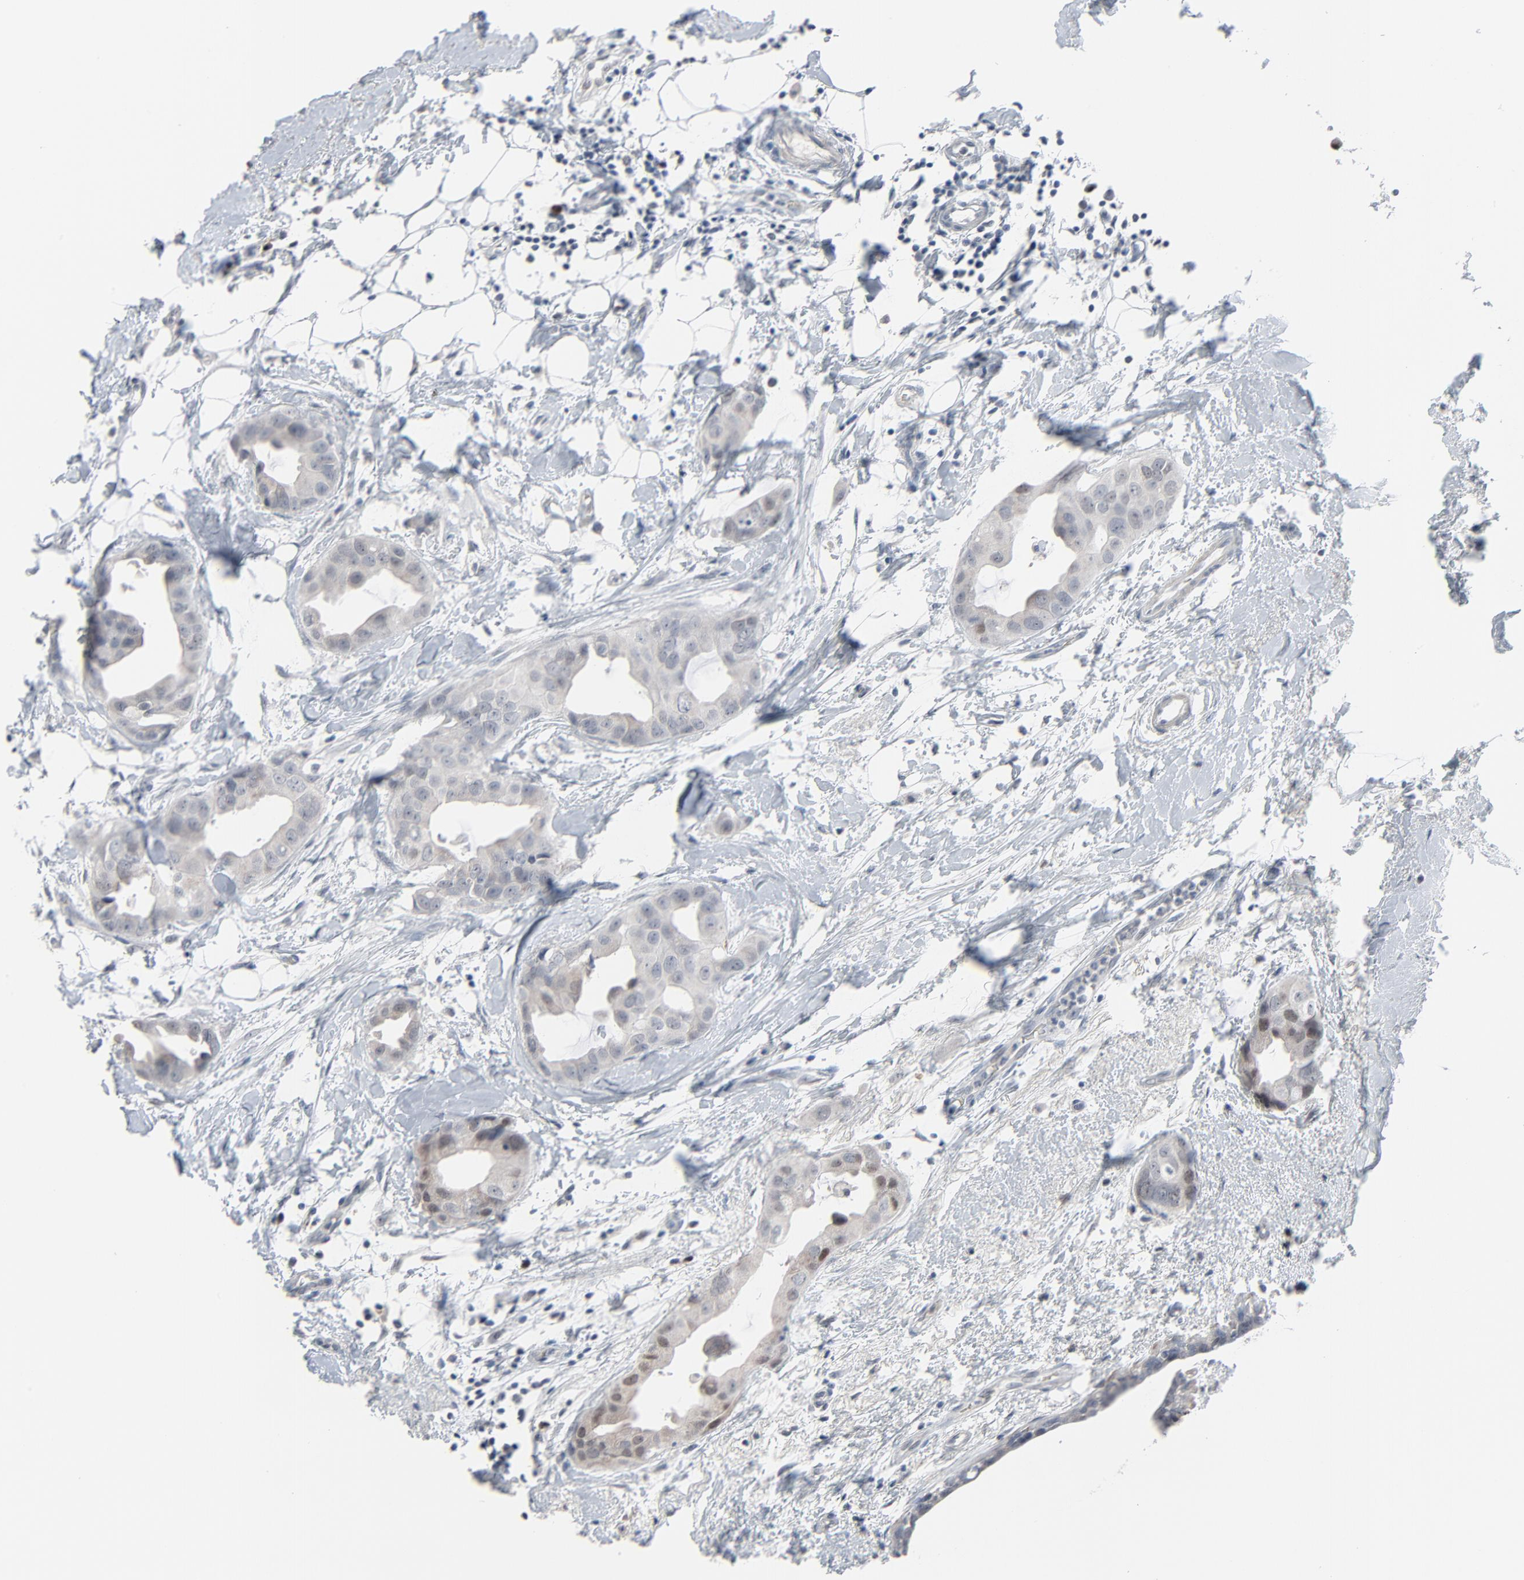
{"staining": {"intensity": "weak", "quantity": "<25%", "location": "cytoplasmic/membranous"}, "tissue": "breast cancer", "cell_type": "Tumor cells", "image_type": "cancer", "snomed": [{"axis": "morphology", "description": "Duct carcinoma"}, {"axis": "topography", "description": "Breast"}], "caption": "Immunohistochemistry (IHC) image of intraductal carcinoma (breast) stained for a protein (brown), which reveals no staining in tumor cells.", "gene": "SAGE1", "patient": {"sex": "female", "age": 40}}